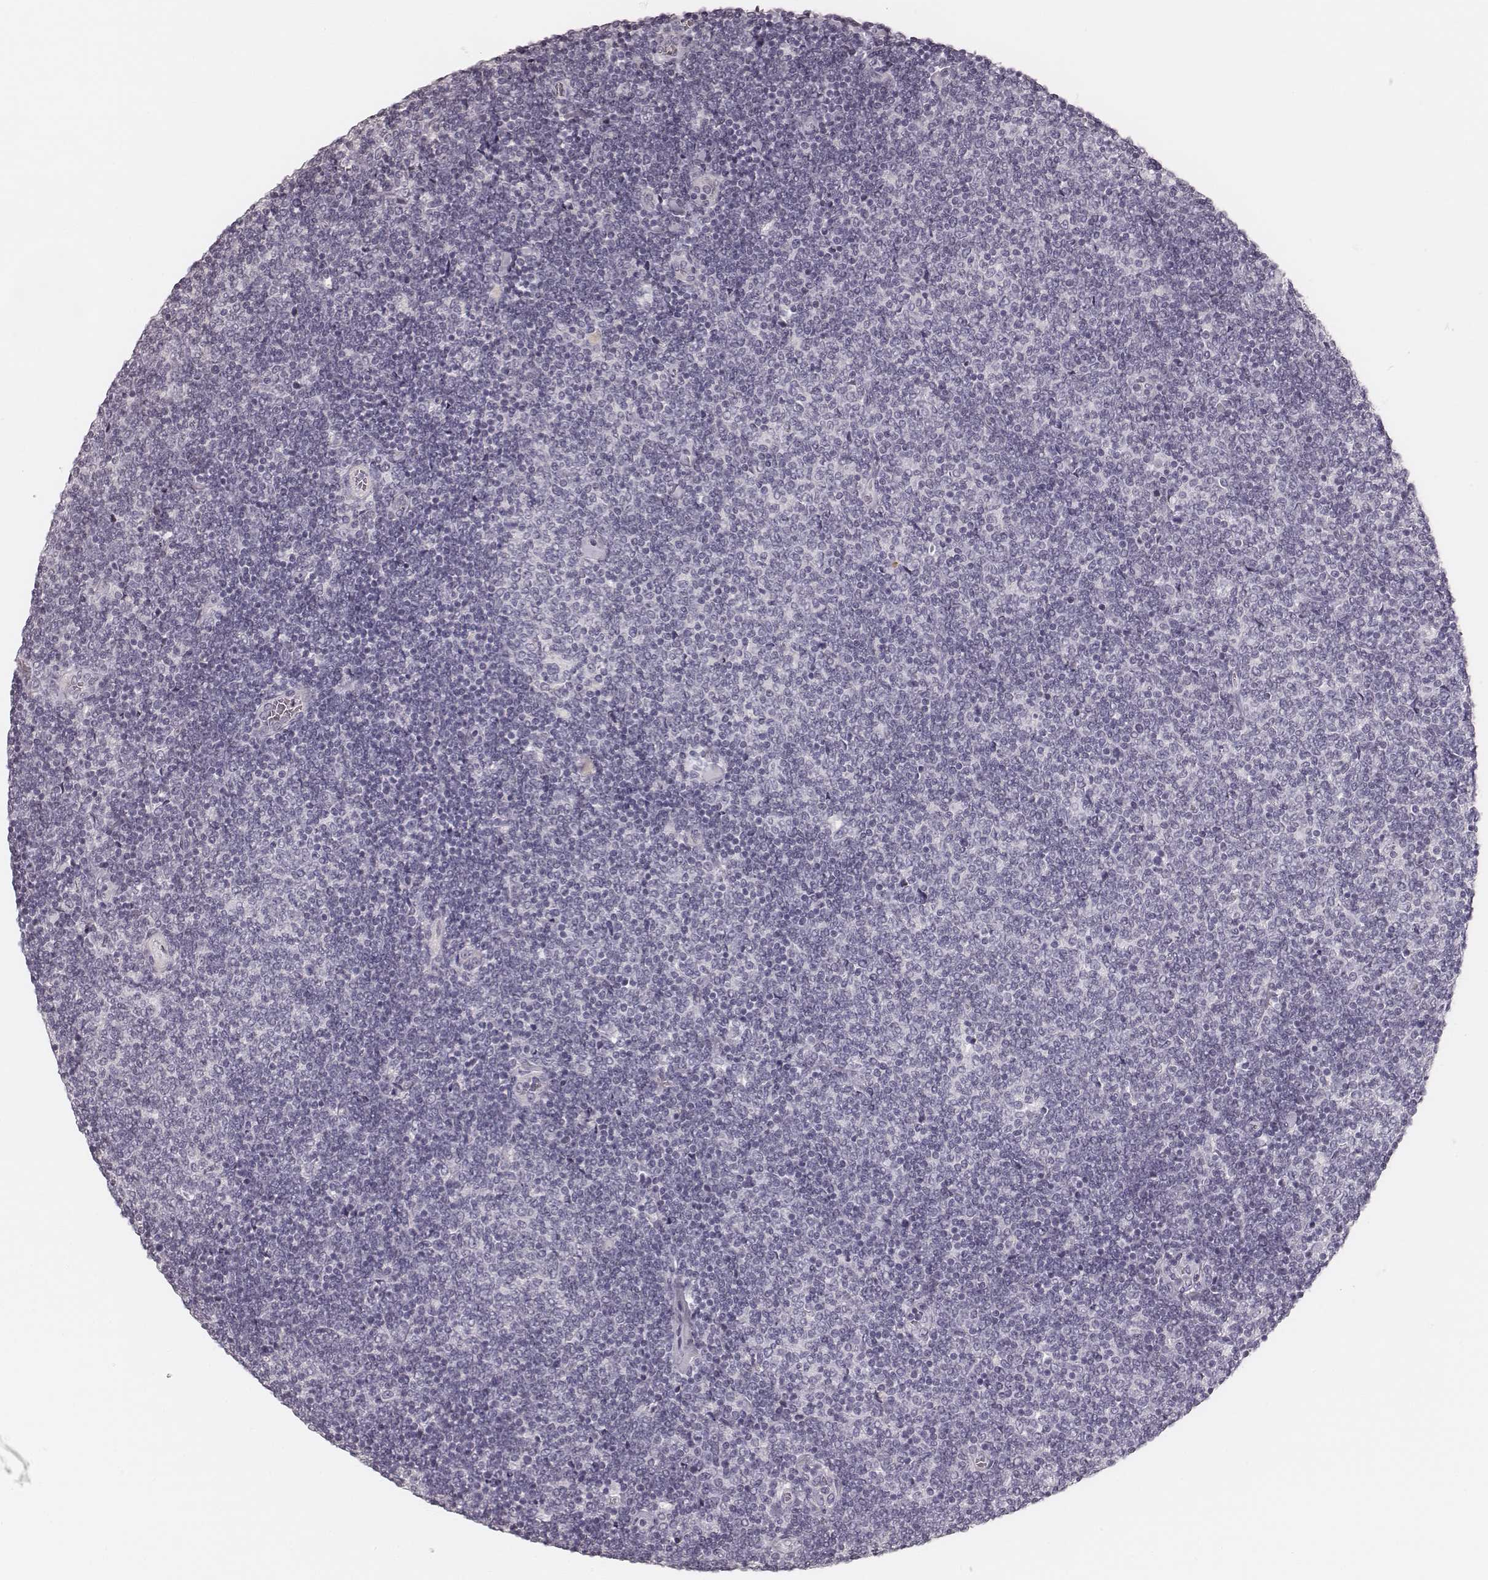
{"staining": {"intensity": "negative", "quantity": "none", "location": "none"}, "tissue": "lymphoma", "cell_type": "Tumor cells", "image_type": "cancer", "snomed": [{"axis": "morphology", "description": "Malignant lymphoma, non-Hodgkin's type, Low grade"}, {"axis": "topography", "description": "Lymph node"}], "caption": "Immunohistochemistry (IHC) image of neoplastic tissue: lymphoma stained with DAB (3,3'-diaminobenzidine) shows no significant protein positivity in tumor cells.", "gene": "HNF4G", "patient": {"sex": "male", "age": 52}}